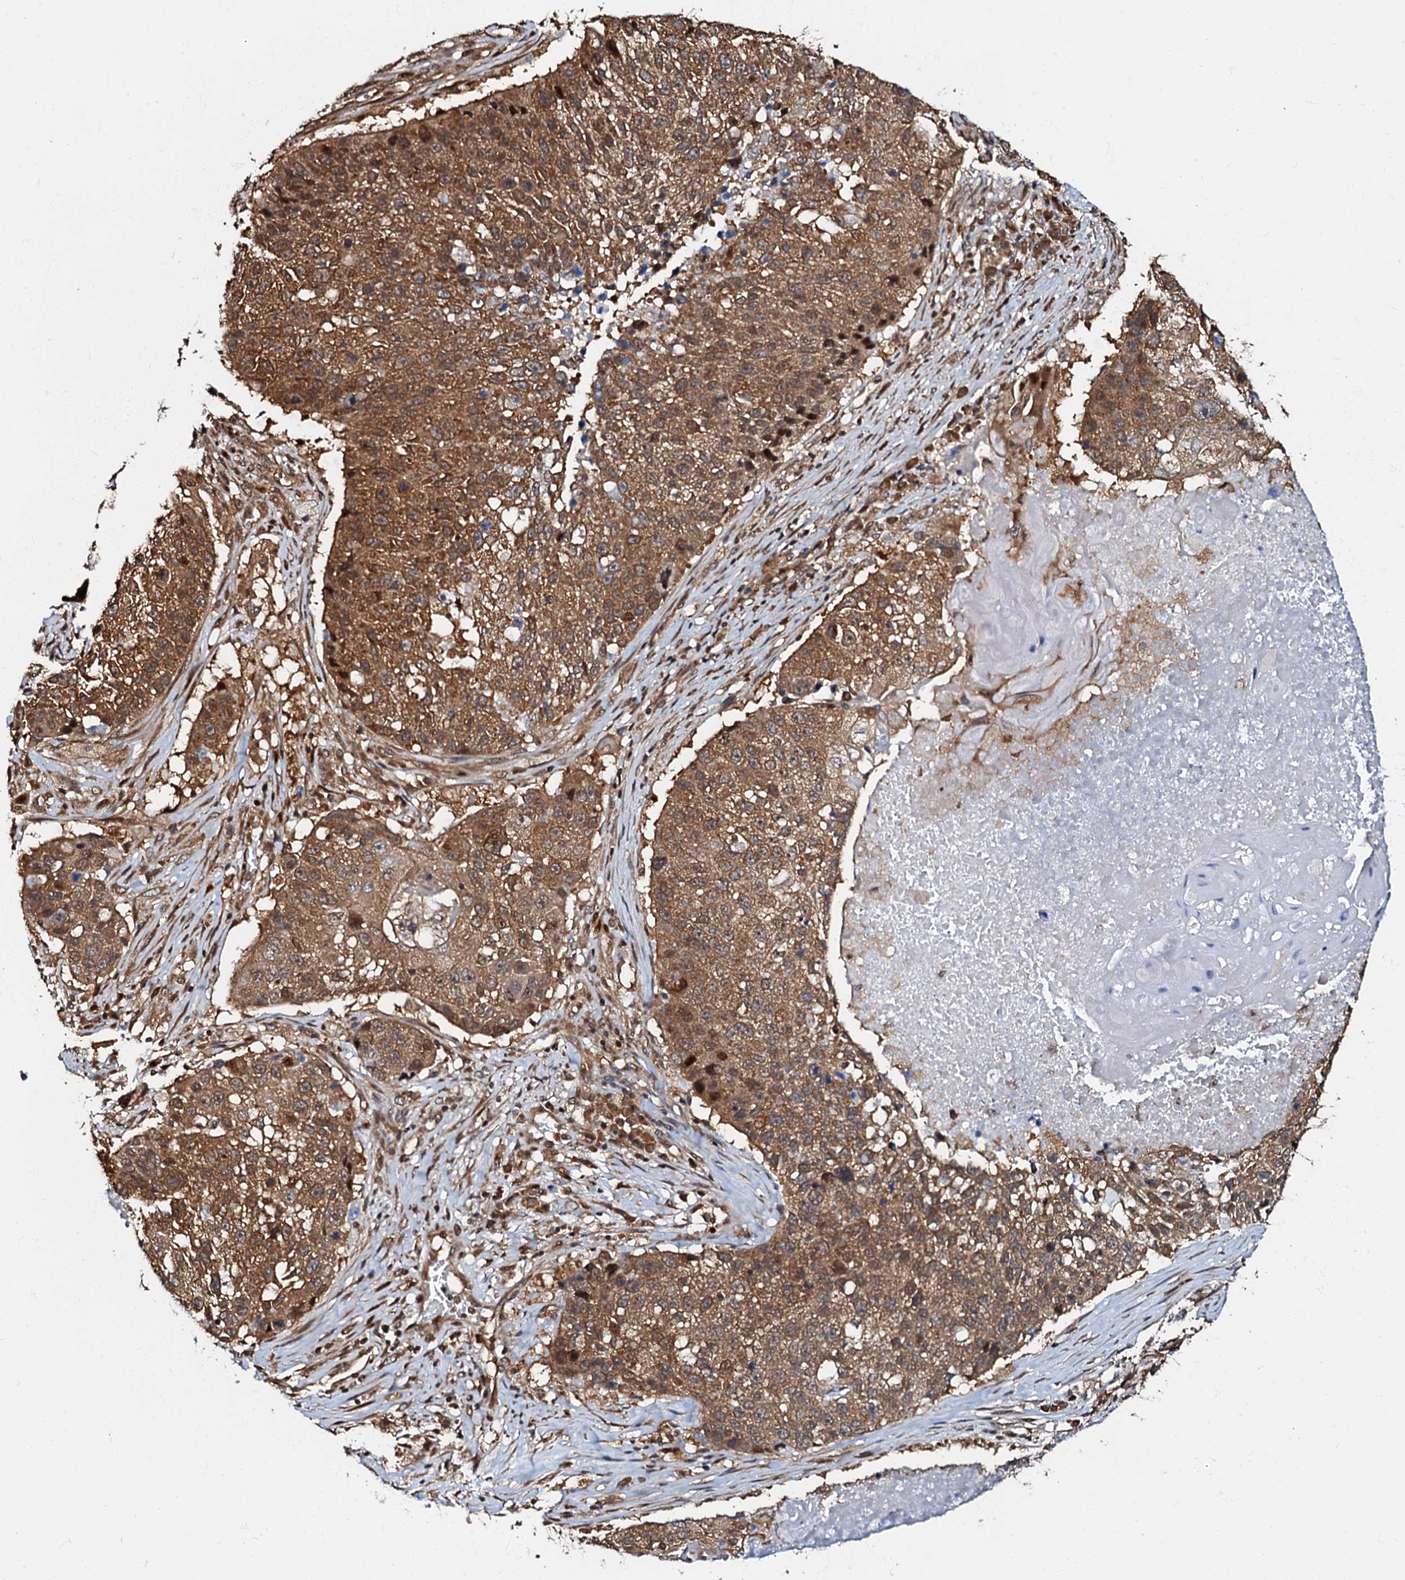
{"staining": {"intensity": "moderate", "quantity": ">75%", "location": "cytoplasmic/membranous"}, "tissue": "lung cancer", "cell_type": "Tumor cells", "image_type": "cancer", "snomed": [{"axis": "morphology", "description": "Squamous cell carcinoma, NOS"}, {"axis": "topography", "description": "Lung"}], "caption": "Lung squamous cell carcinoma tissue reveals moderate cytoplasmic/membranous positivity in approximately >75% of tumor cells", "gene": "OSBP", "patient": {"sex": "male", "age": 61}}